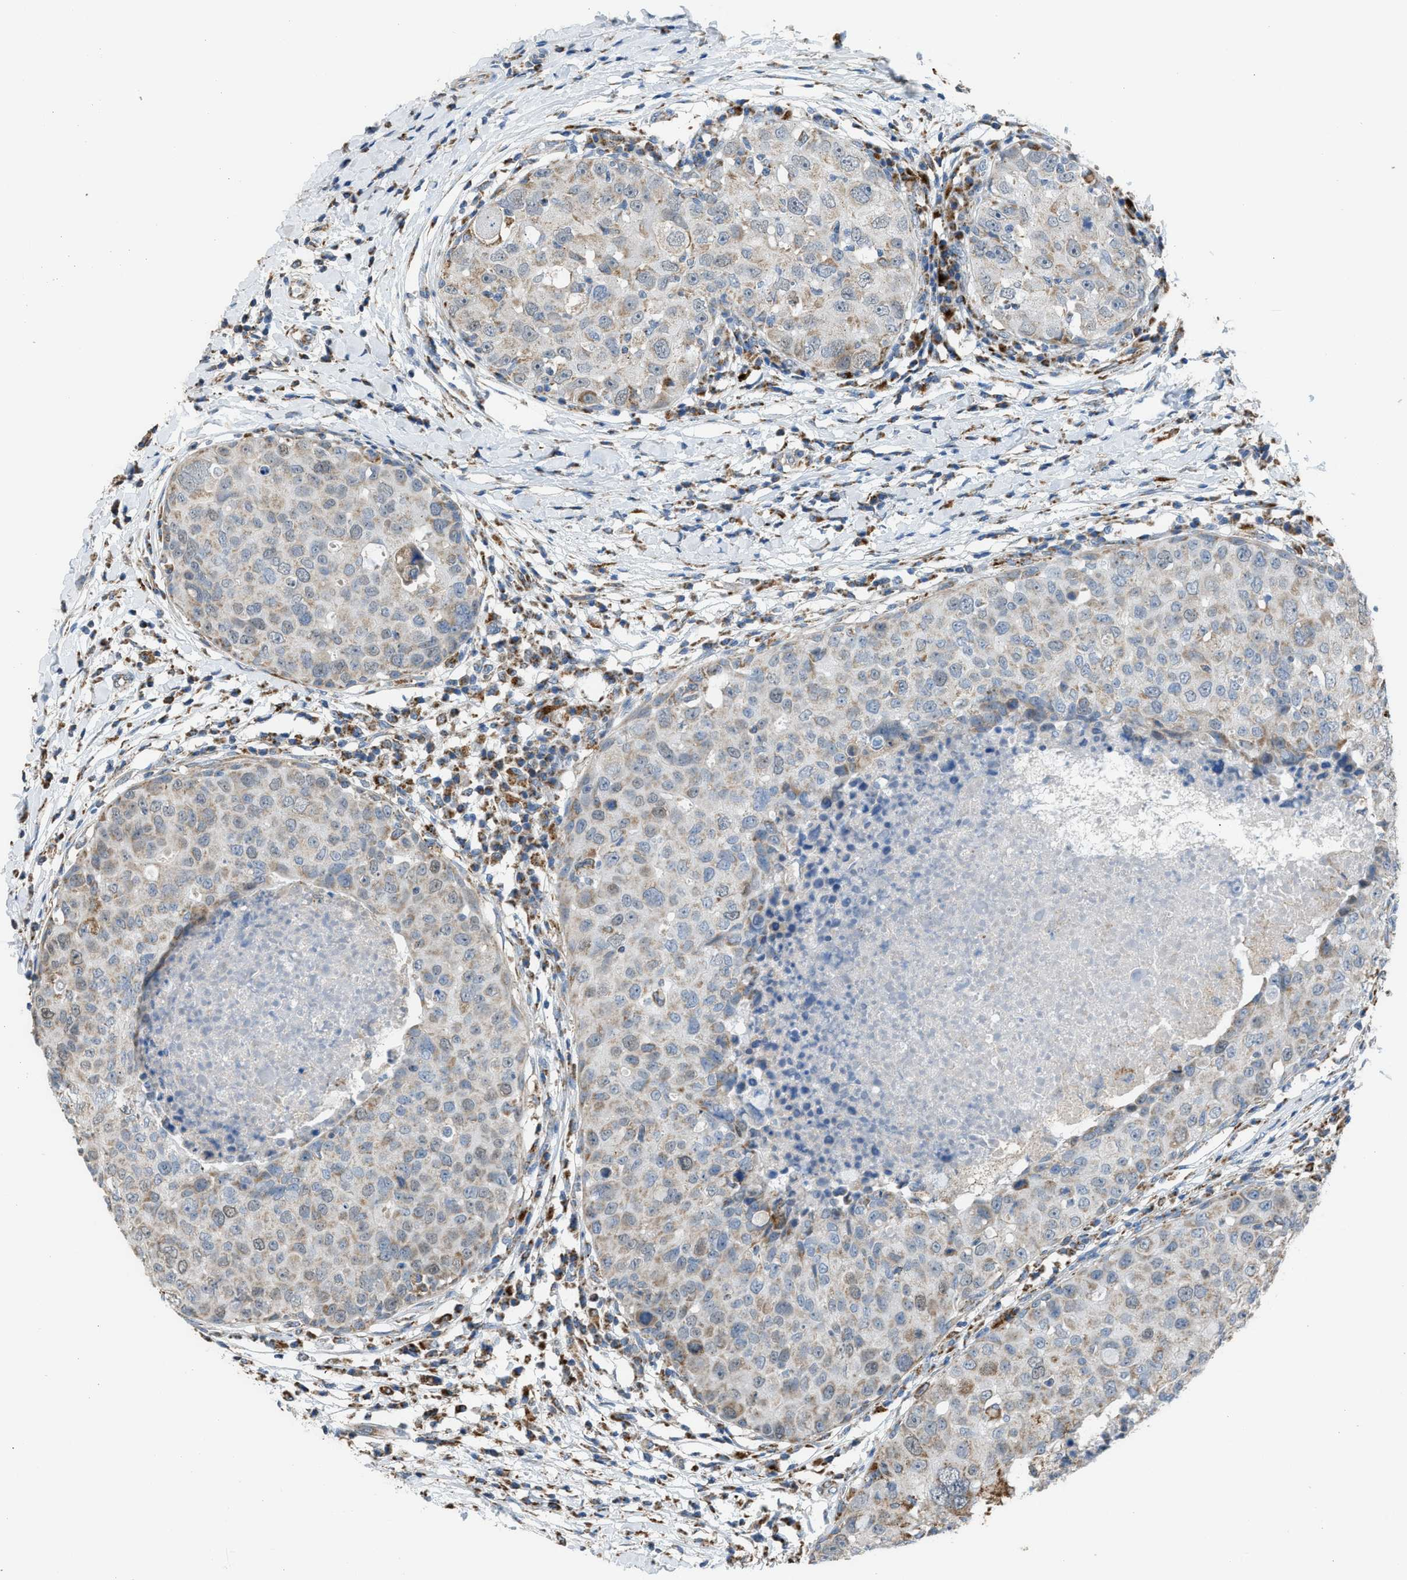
{"staining": {"intensity": "weak", "quantity": "25%-75%", "location": "cytoplasmic/membranous"}, "tissue": "breast cancer", "cell_type": "Tumor cells", "image_type": "cancer", "snomed": [{"axis": "morphology", "description": "Duct carcinoma"}, {"axis": "topography", "description": "Breast"}], "caption": "An image of human breast infiltrating ductal carcinoma stained for a protein demonstrates weak cytoplasmic/membranous brown staining in tumor cells. Nuclei are stained in blue.", "gene": "SMIM20", "patient": {"sex": "female", "age": 27}}